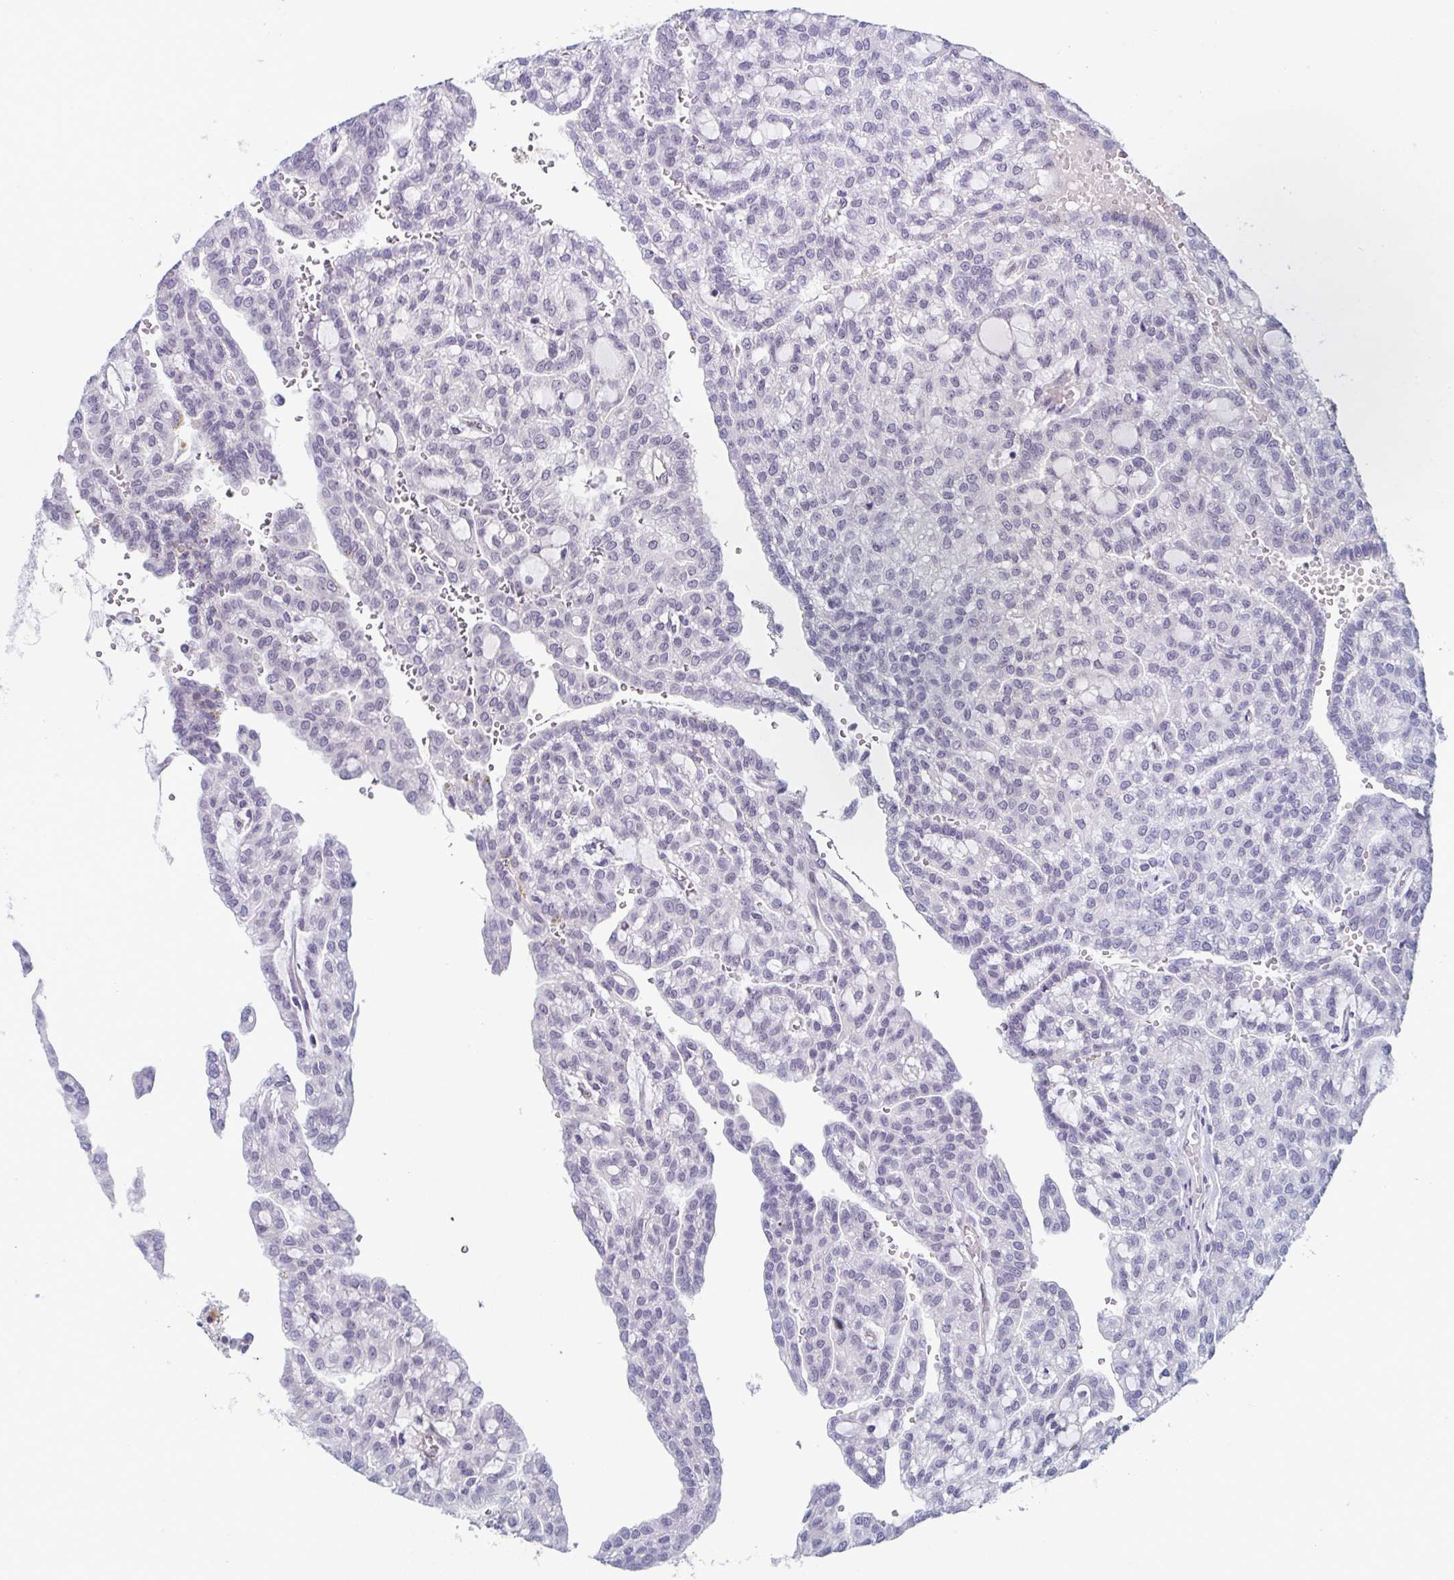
{"staining": {"intensity": "negative", "quantity": "none", "location": "none"}, "tissue": "renal cancer", "cell_type": "Tumor cells", "image_type": "cancer", "snomed": [{"axis": "morphology", "description": "Adenocarcinoma, NOS"}, {"axis": "topography", "description": "Kidney"}], "caption": "Renal cancer was stained to show a protein in brown. There is no significant positivity in tumor cells.", "gene": "ZFP64", "patient": {"sex": "male", "age": 63}}